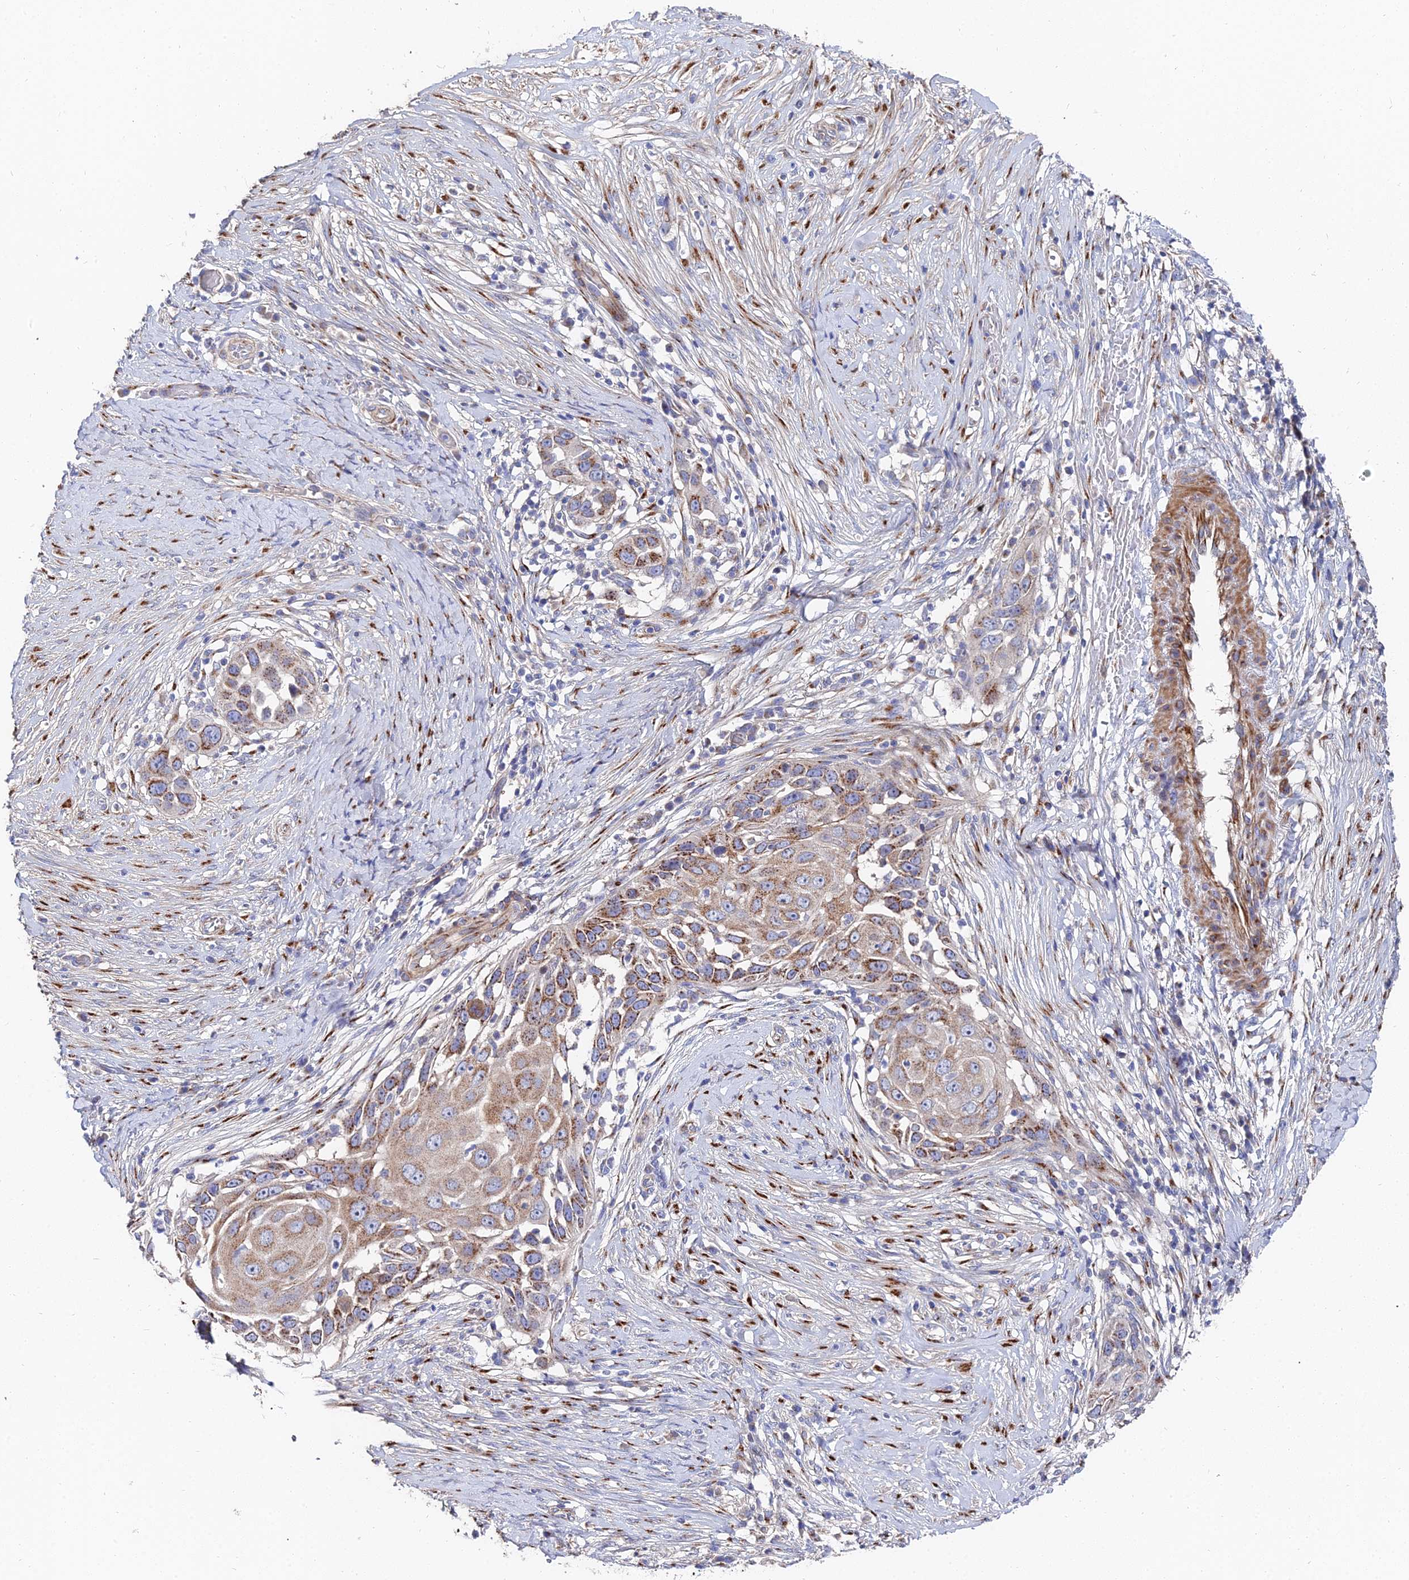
{"staining": {"intensity": "moderate", "quantity": ">75%", "location": "cytoplasmic/membranous"}, "tissue": "skin cancer", "cell_type": "Tumor cells", "image_type": "cancer", "snomed": [{"axis": "morphology", "description": "Squamous cell carcinoma, NOS"}, {"axis": "topography", "description": "Skin"}], "caption": "A brown stain labels moderate cytoplasmic/membranous staining of a protein in human skin cancer (squamous cell carcinoma) tumor cells.", "gene": "BORCS8", "patient": {"sex": "female", "age": 44}}